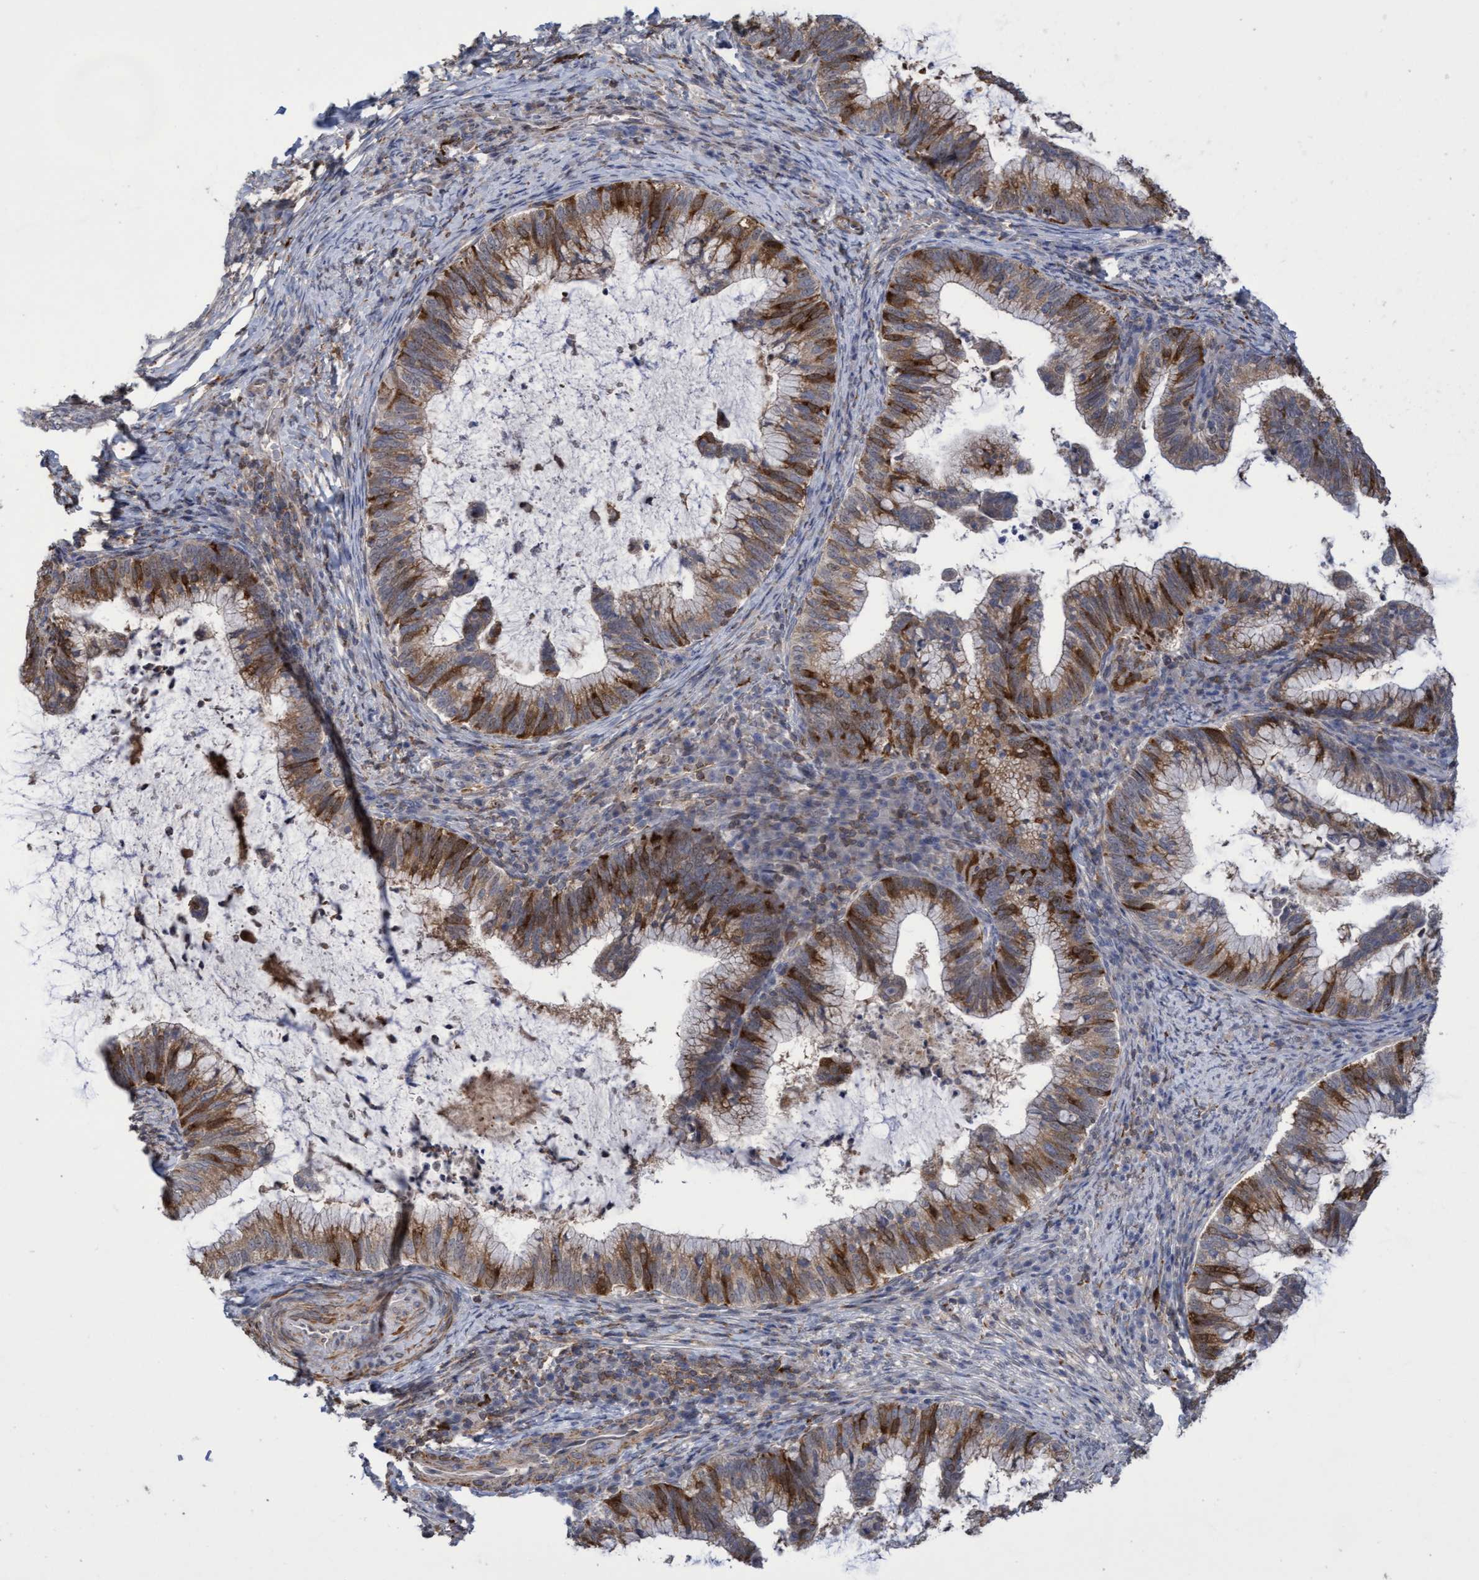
{"staining": {"intensity": "moderate", "quantity": "25%-75%", "location": "cytoplasmic/membranous,nuclear"}, "tissue": "cervical cancer", "cell_type": "Tumor cells", "image_type": "cancer", "snomed": [{"axis": "morphology", "description": "Adenocarcinoma, NOS"}, {"axis": "topography", "description": "Cervix"}], "caption": "Protein staining of cervical adenocarcinoma tissue demonstrates moderate cytoplasmic/membranous and nuclear expression in about 25%-75% of tumor cells. (Brightfield microscopy of DAB IHC at high magnification).", "gene": "SLBP", "patient": {"sex": "female", "age": 36}}